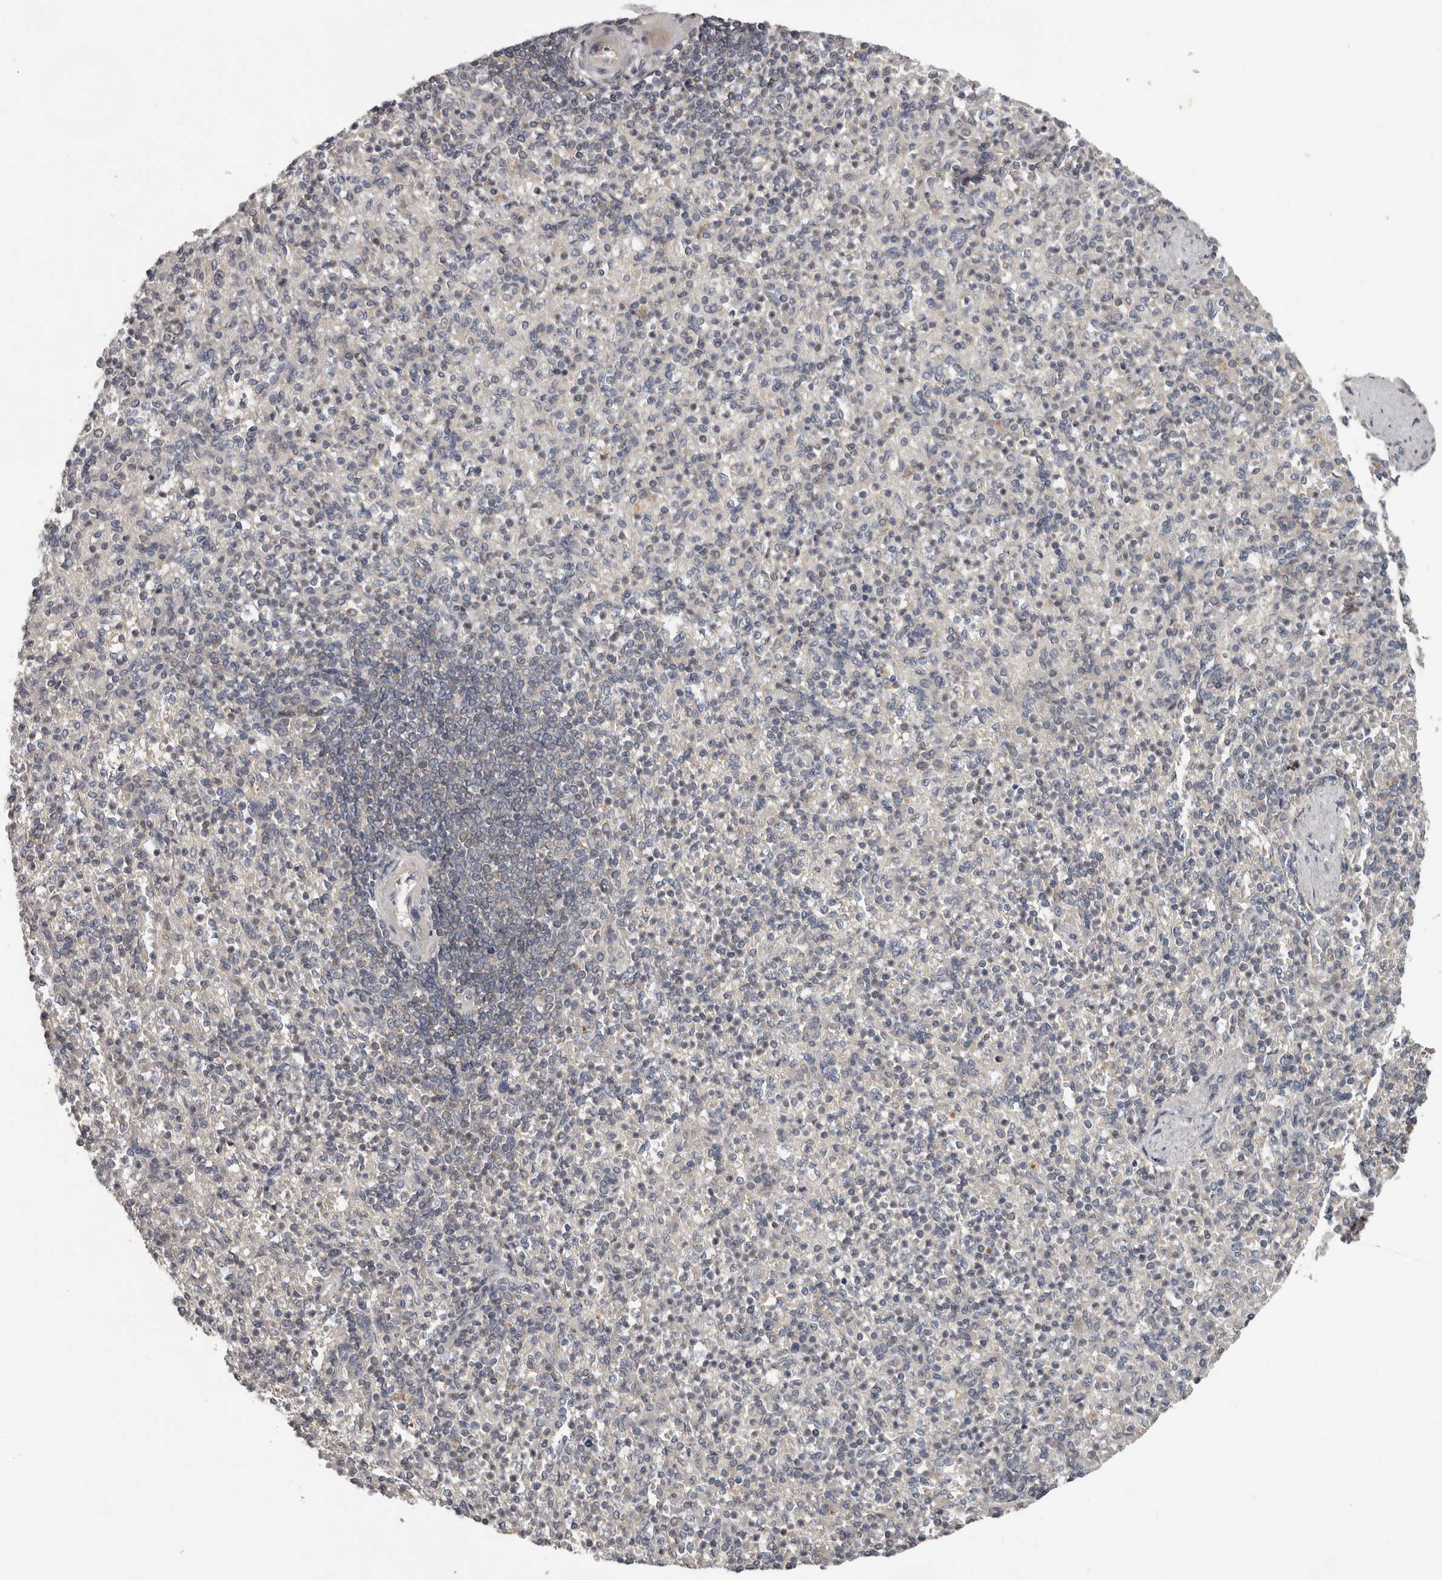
{"staining": {"intensity": "moderate", "quantity": "<25%", "location": "cytoplasmic/membranous"}, "tissue": "spleen", "cell_type": "Cells in red pulp", "image_type": "normal", "snomed": [{"axis": "morphology", "description": "Normal tissue, NOS"}, {"axis": "topography", "description": "Spleen"}], "caption": "Moderate cytoplasmic/membranous protein staining is seen in about <25% of cells in red pulp in spleen. The protein is stained brown, and the nuclei are stained in blue (DAB (3,3'-diaminobenzidine) IHC with brightfield microscopy, high magnification).", "gene": "ANKRD44", "patient": {"sex": "female", "age": 74}}